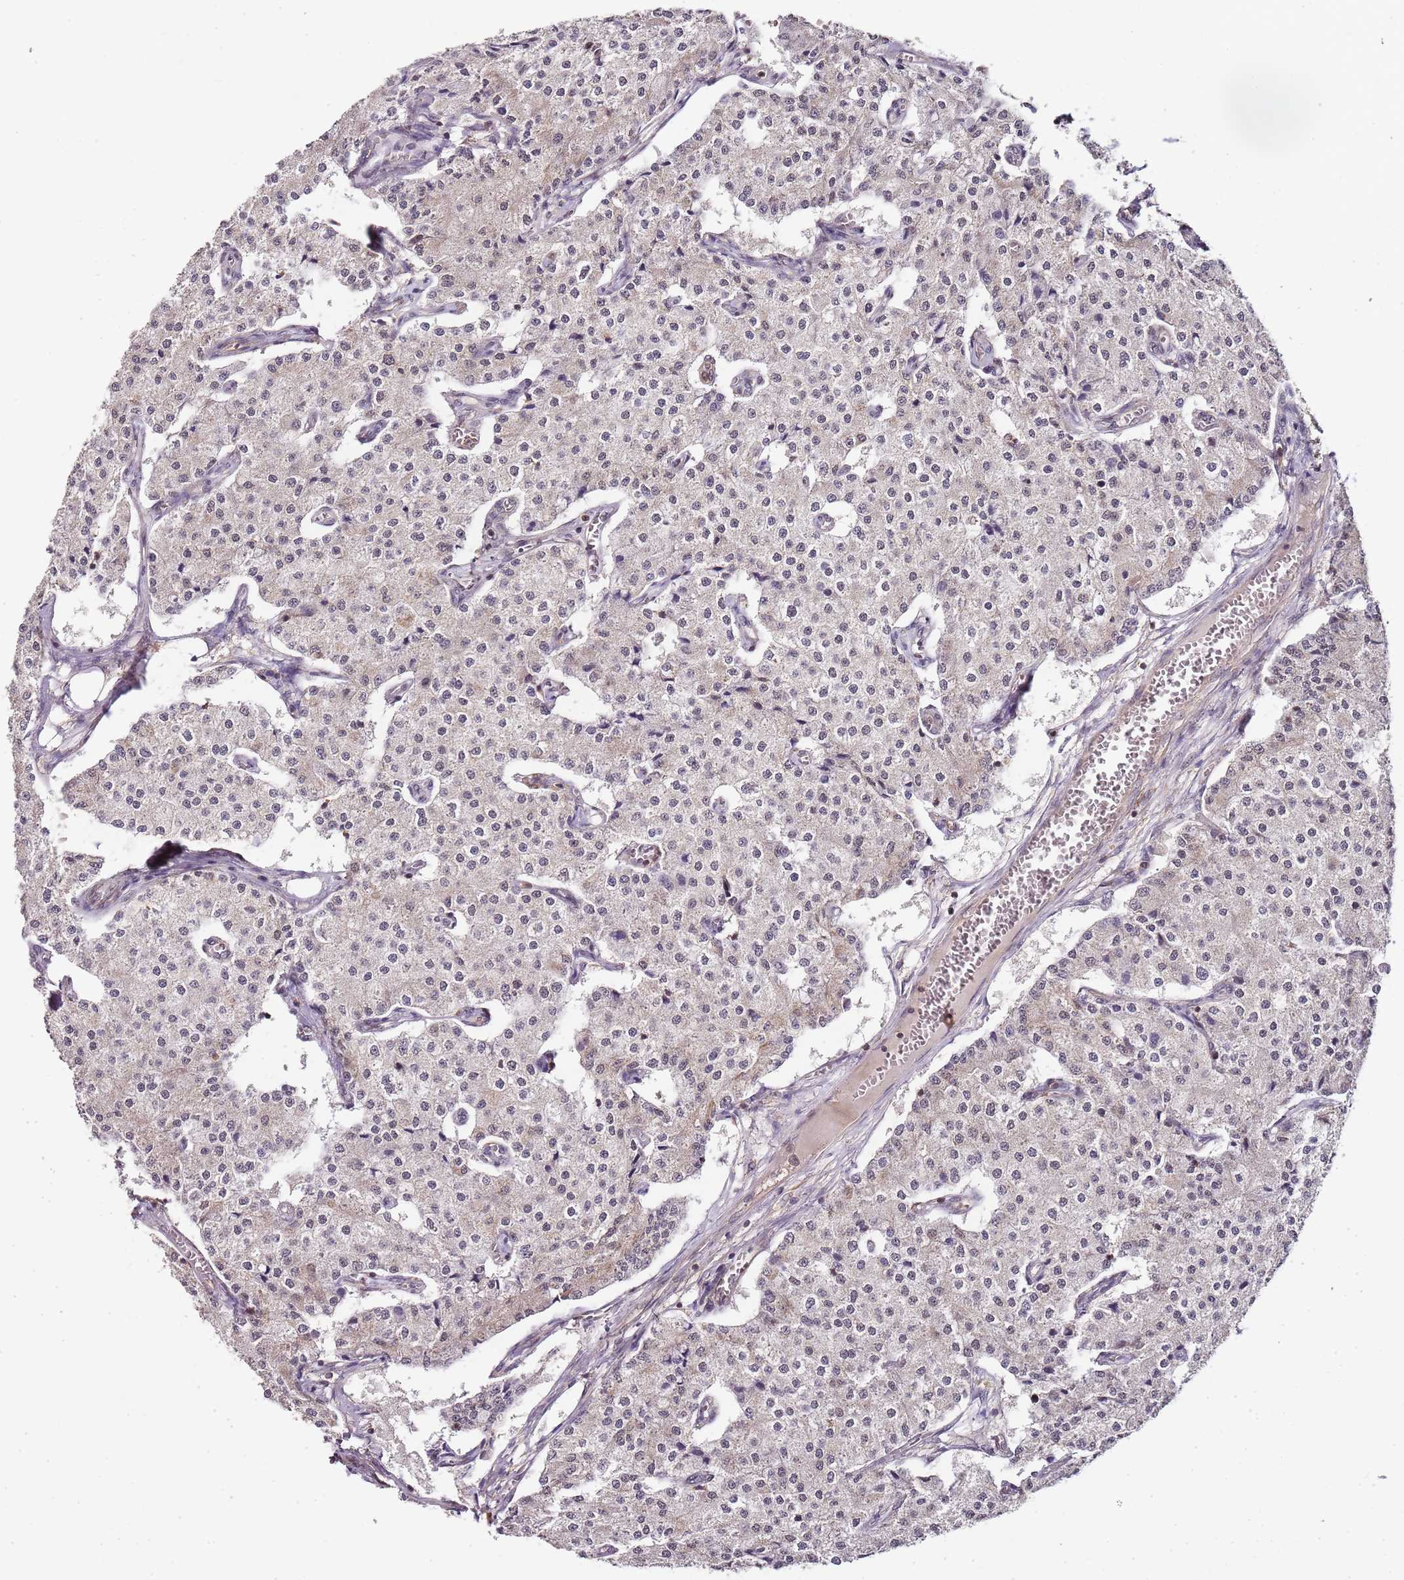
{"staining": {"intensity": "weak", "quantity": "<25%", "location": "cytoplasmic/membranous"}, "tissue": "carcinoid", "cell_type": "Tumor cells", "image_type": "cancer", "snomed": [{"axis": "morphology", "description": "Carcinoid, malignant, NOS"}, {"axis": "topography", "description": "Colon"}], "caption": "Immunohistochemical staining of human malignant carcinoid exhibits no significant expression in tumor cells.", "gene": "LIN37", "patient": {"sex": "female", "age": 52}}